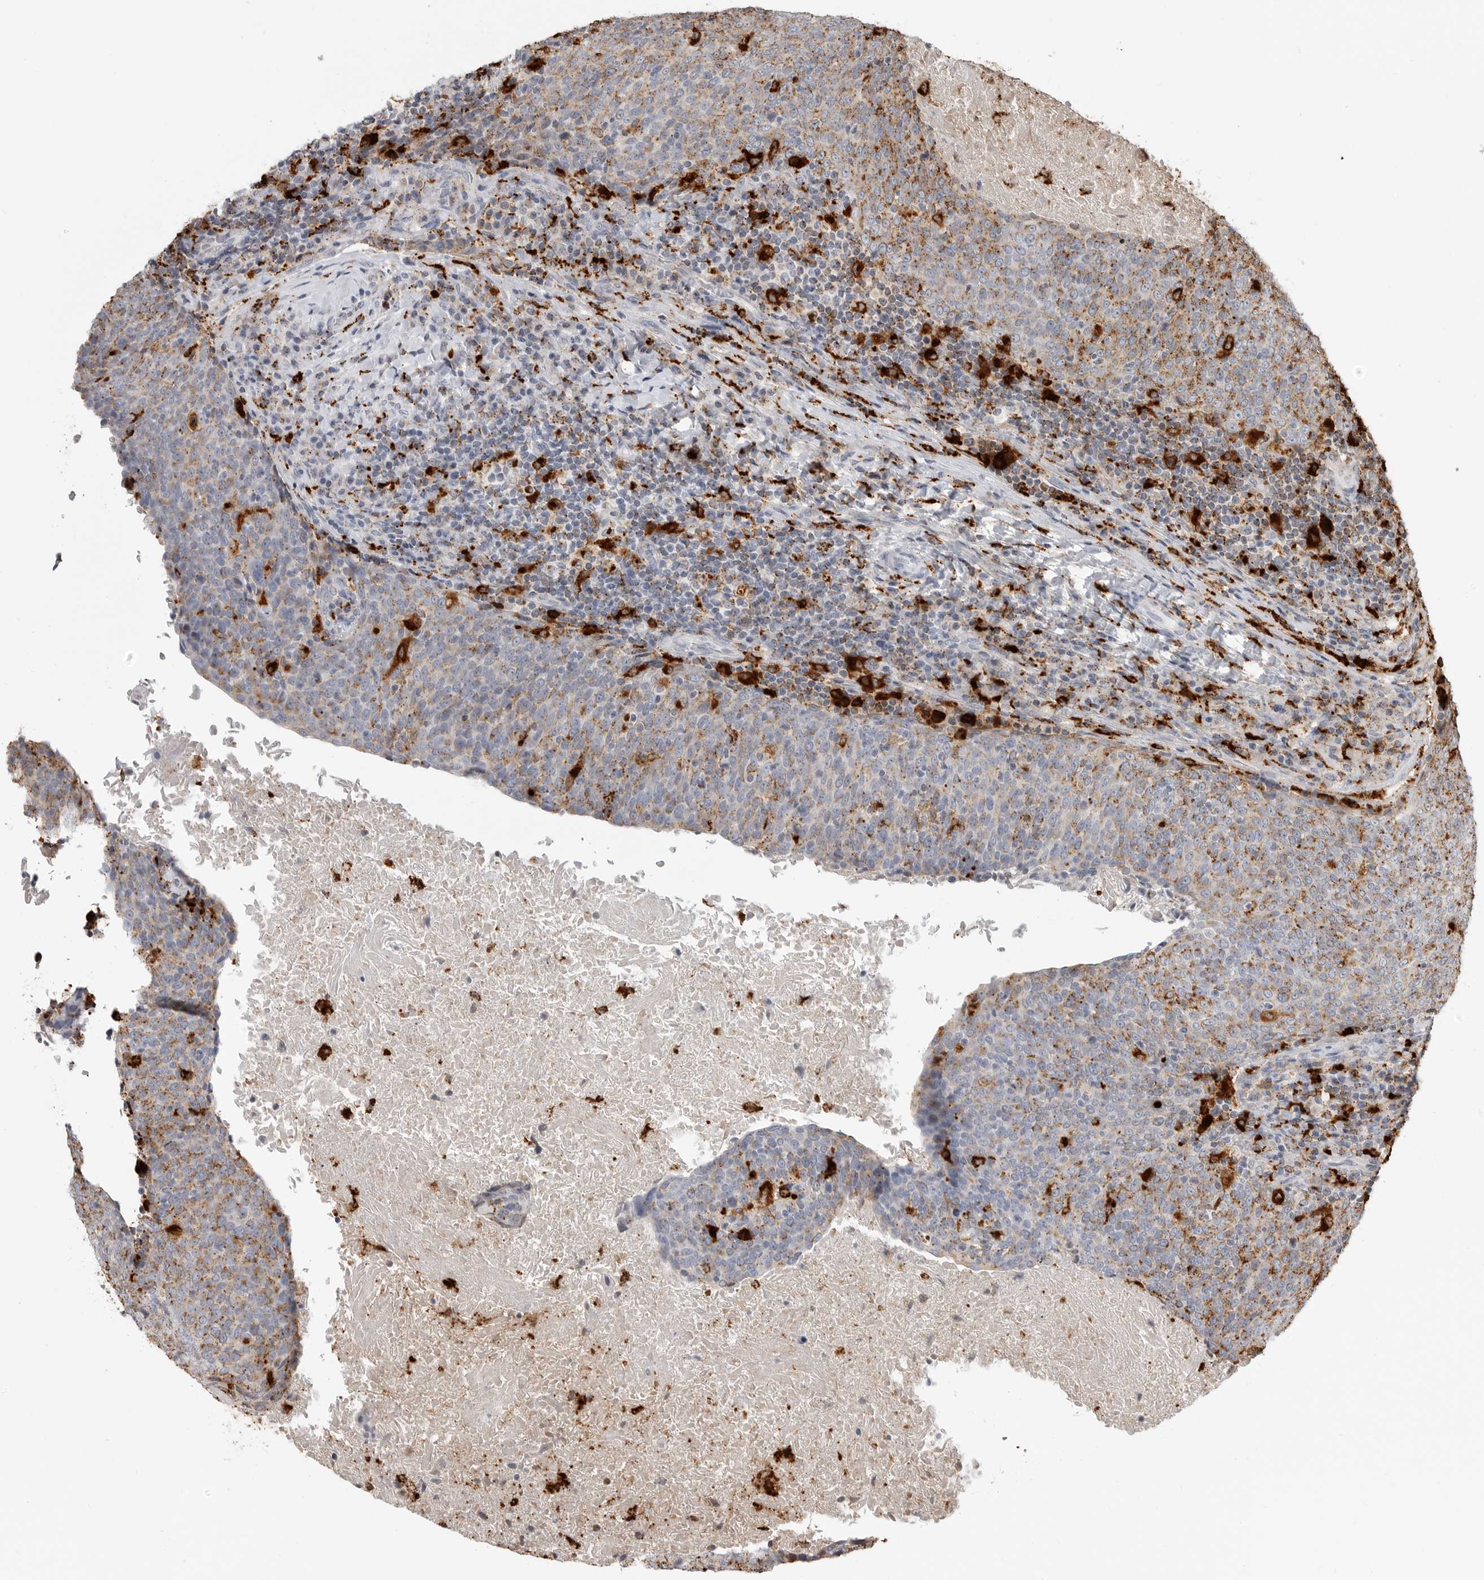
{"staining": {"intensity": "moderate", "quantity": "25%-75%", "location": "cytoplasmic/membranous"}, "tissue": "head and neck cancer", "cell_type": "Tumor cells", "image_type": "cancer", "snomed": [{"axis": "morphology", "description": "Squamous cell carcinoma, NOS"}, {"axis": "morphology", "description": "Squamous cell carcinoma, metastatic, NOS"}, {"axis": "topography", "description": "Lymph node"}, {"axis": "topography", "description": "Head-Neck"}], "caption": "DAB immunohistochemical staining of human head and neck metastatic squamous cell carcinoma shows moderate cytoplasmic/membranous protein expression in approximately 25%-75% of tumor cells.", "gene": "IFI30", "patient": {"sex": "male", "age": 62}}